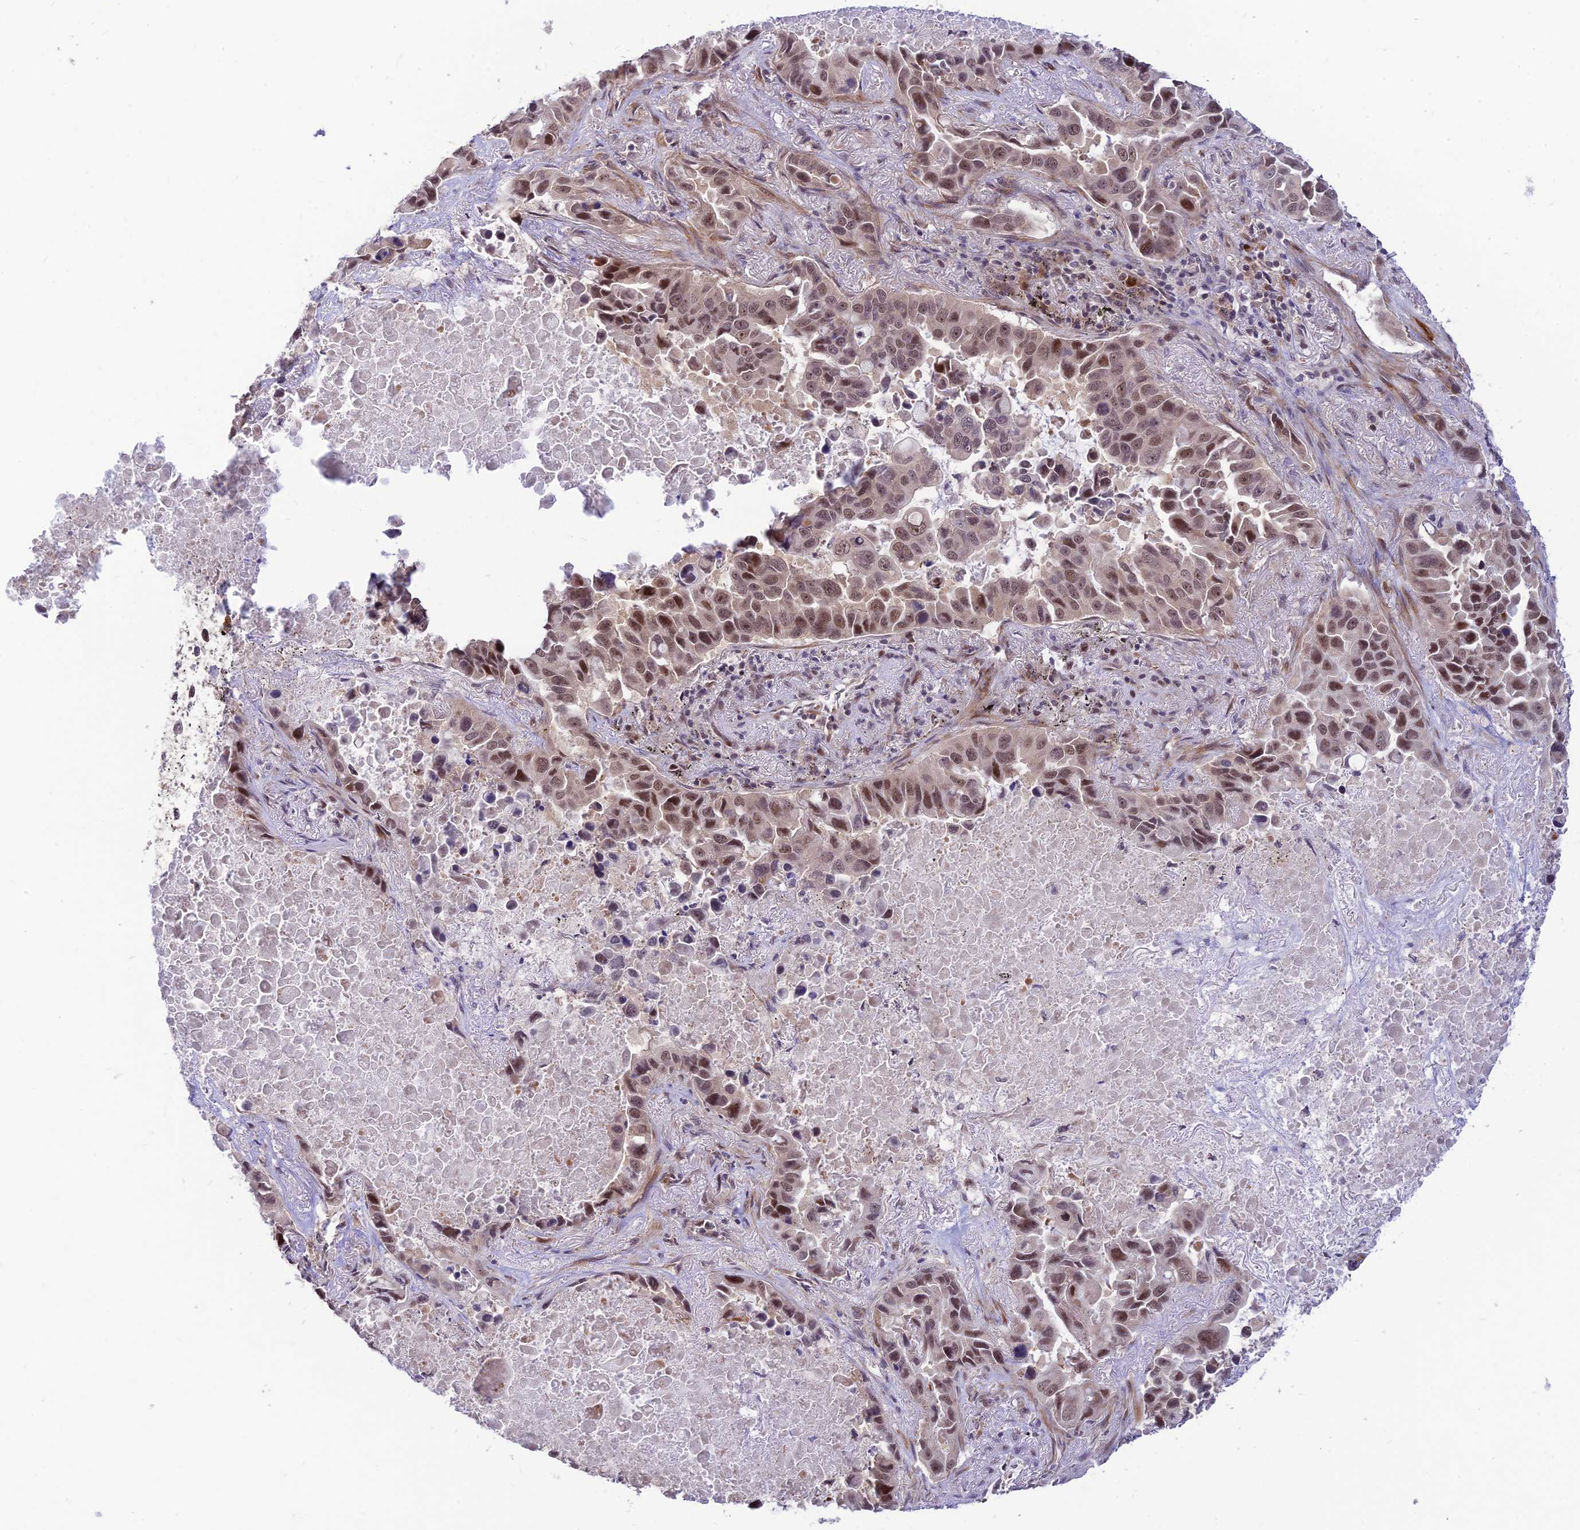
{"staining": {"intensity": "moderate", "quantity": ">75%", "location": "nuclear"}, "tissue": "lung cancer", "cell_type": "Tumor cells", "image_type": "cancer", "snomed": [{"axis": "morphology", "description": "Adenocarcinoma, NOS"}, {"axis": "topography", "description": "Lung"}], "caption": "A micrograph showing moderate nuclear positivity in about >75% of tumor cells in lung cancer (adenocarcinoma), as visualized by brown immunohistochemical staining.", "gene": "ASPDH", "patient": {"sex": "male", "age": 64}}